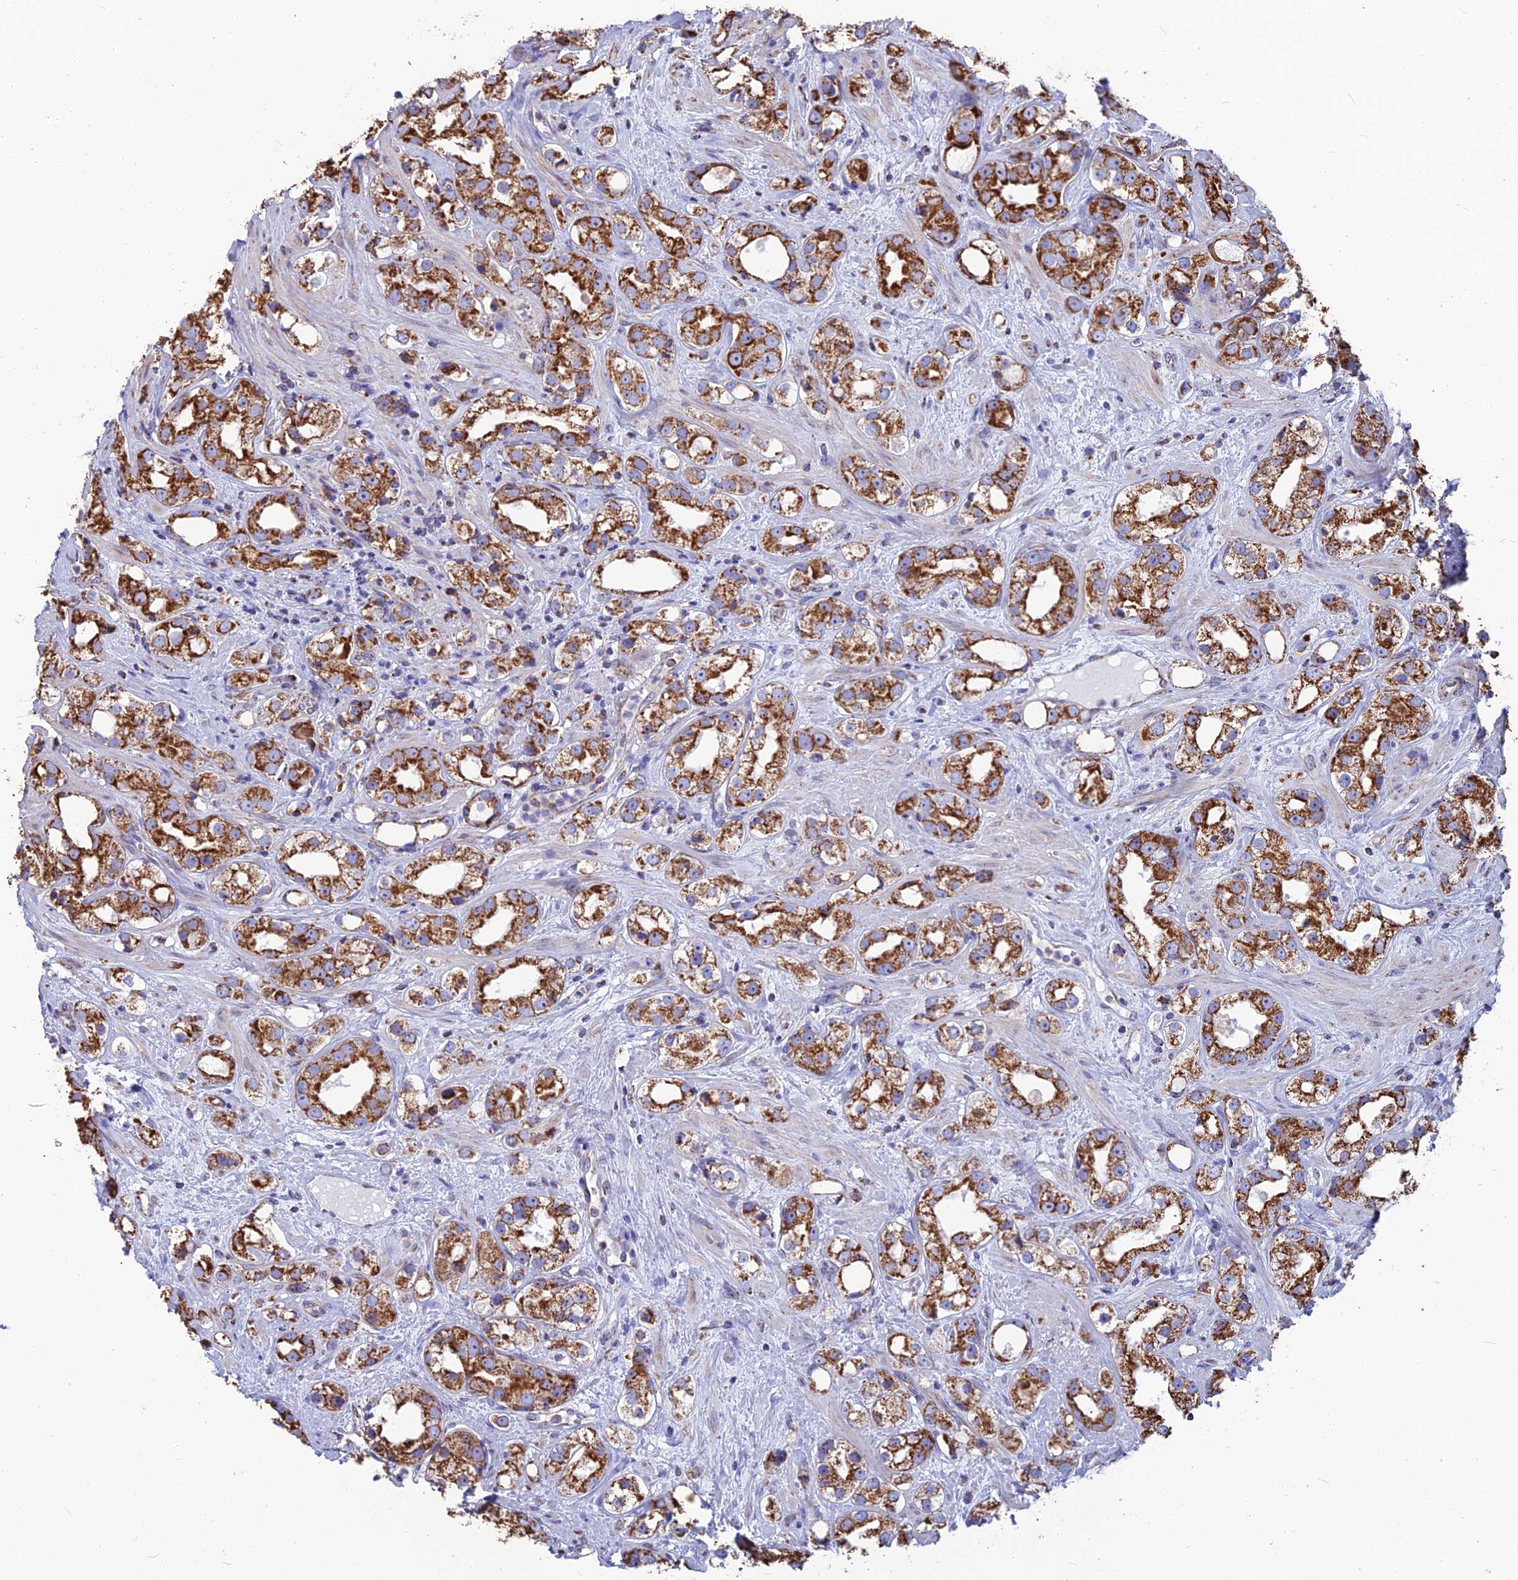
{"staining": {"intensity": "strong", "quantity": ">75%", "location": "cytoplasmic/membranous"}, "tissue": "prostate cancer", "cell_type": "Tumor cells", "image_type": "cancer", "snomed": [{"axis": "morphology", "description": "Adenocarcinoma, NOS"}, {"axis": "topography", "description": "Prostate"}], "caption": "Protein analysis of prostate cancer (adenocarcinoma) tissue demonstrates strong cytoplasmic/membranous staining in approximately >75% of tumor cells. The protein is stained brown, and the nuclei are stained in blue (DAB IHC with brightfield microscopy, high magnification).", "gene": "CS", "patient": {"sex": "male", "age": 79}}